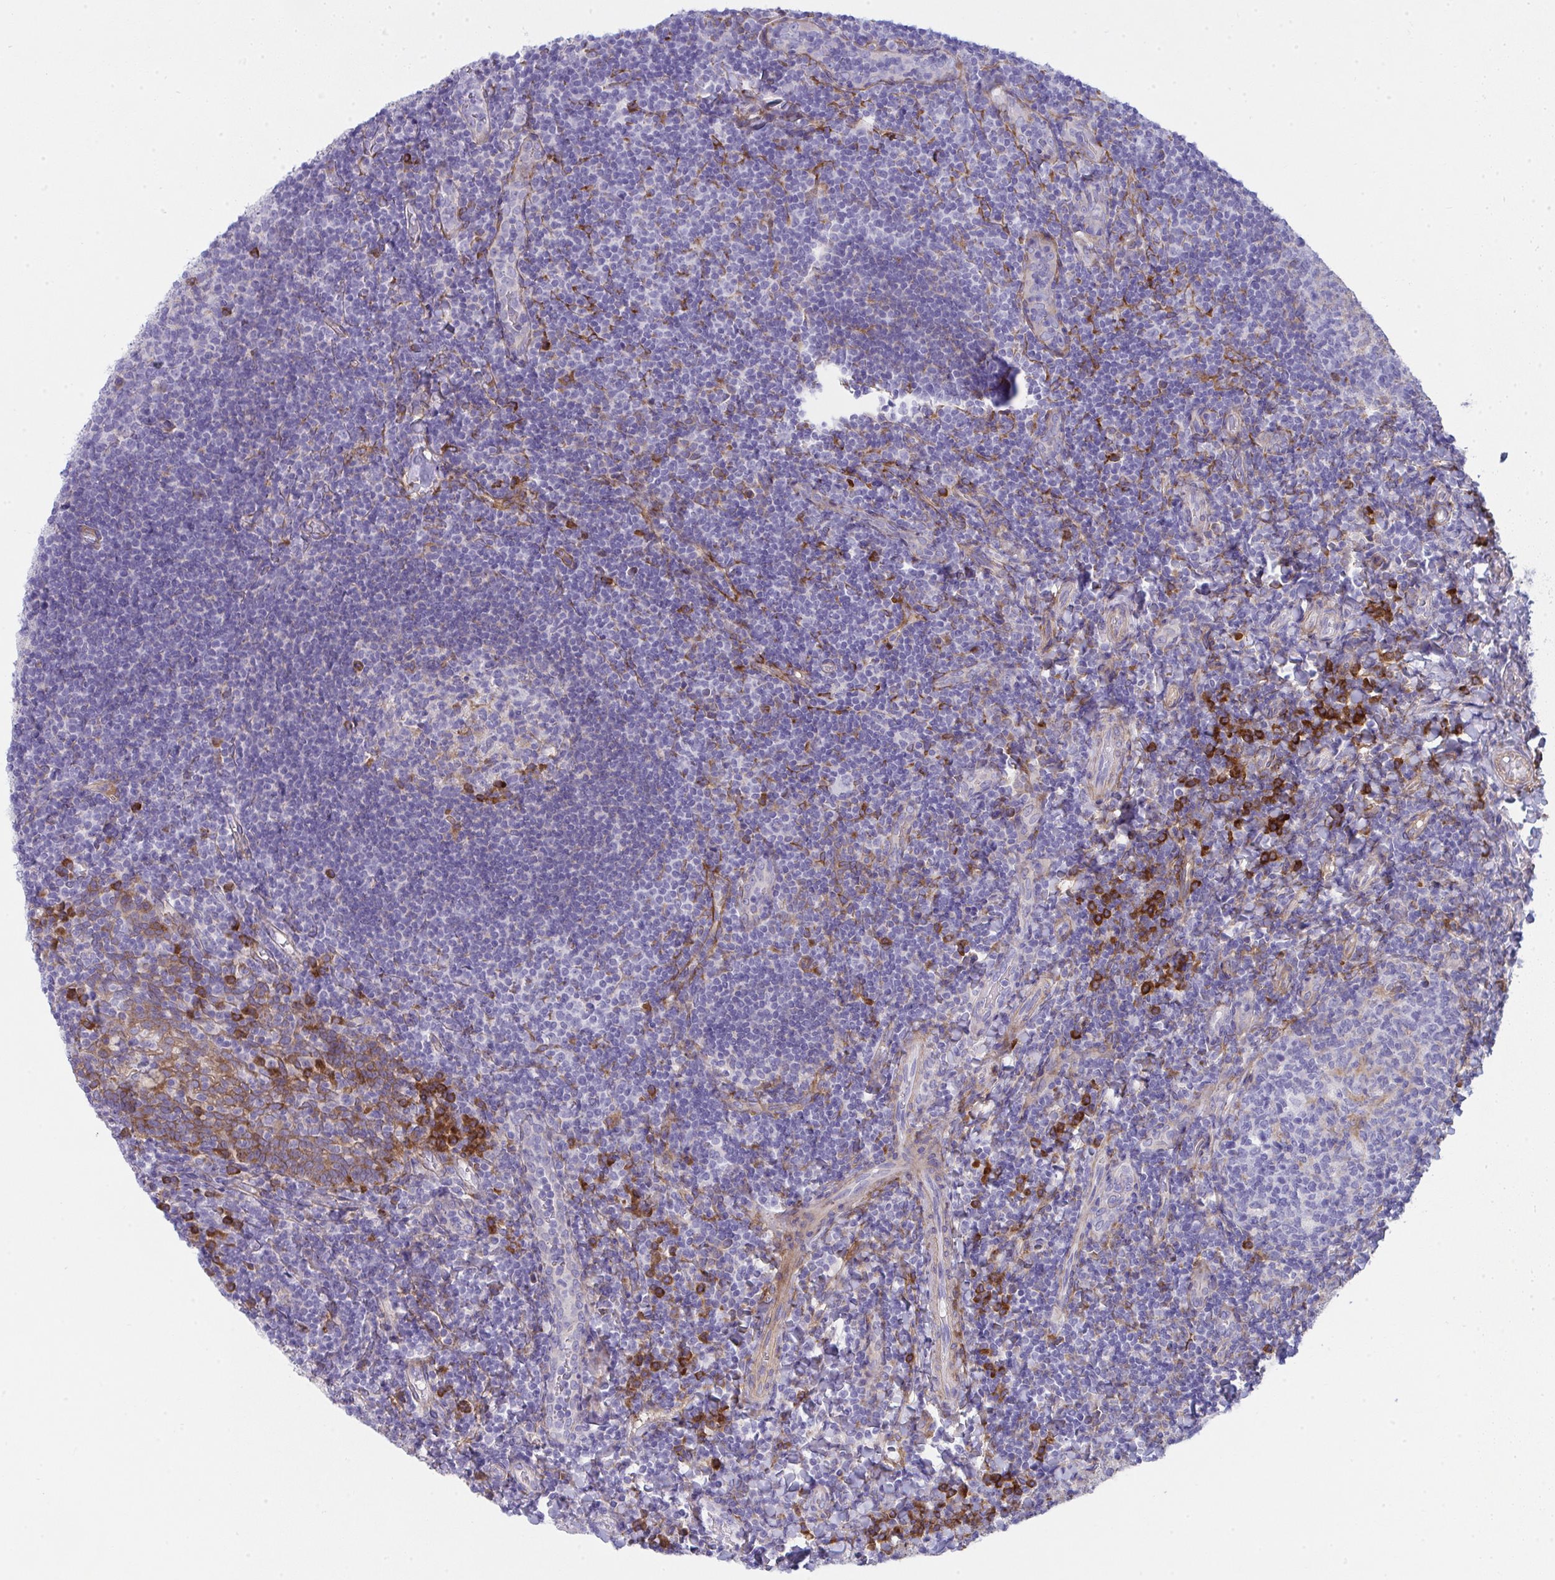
{"staining": {"intensity": "strong", "quantity": "<25%", "location": "cytoplasmic/membranous"}, "tissue": "tonsil", "cell_type": "Germinal center cells", "image_type": "normal", "snomed": [{"axis": "morphology", "description": "Normal tissue, NOS"}, {"axis": "topography", "description": "Tonsil"}], "caption": "Tonsil stained for a protein displays strong cytoplasmic/membranous positivity in germinal center cells. (IHC, brightfield microscopy, high magnification).", "gene": "GAB1", "patient": {"sex": "female", "age": 10}}